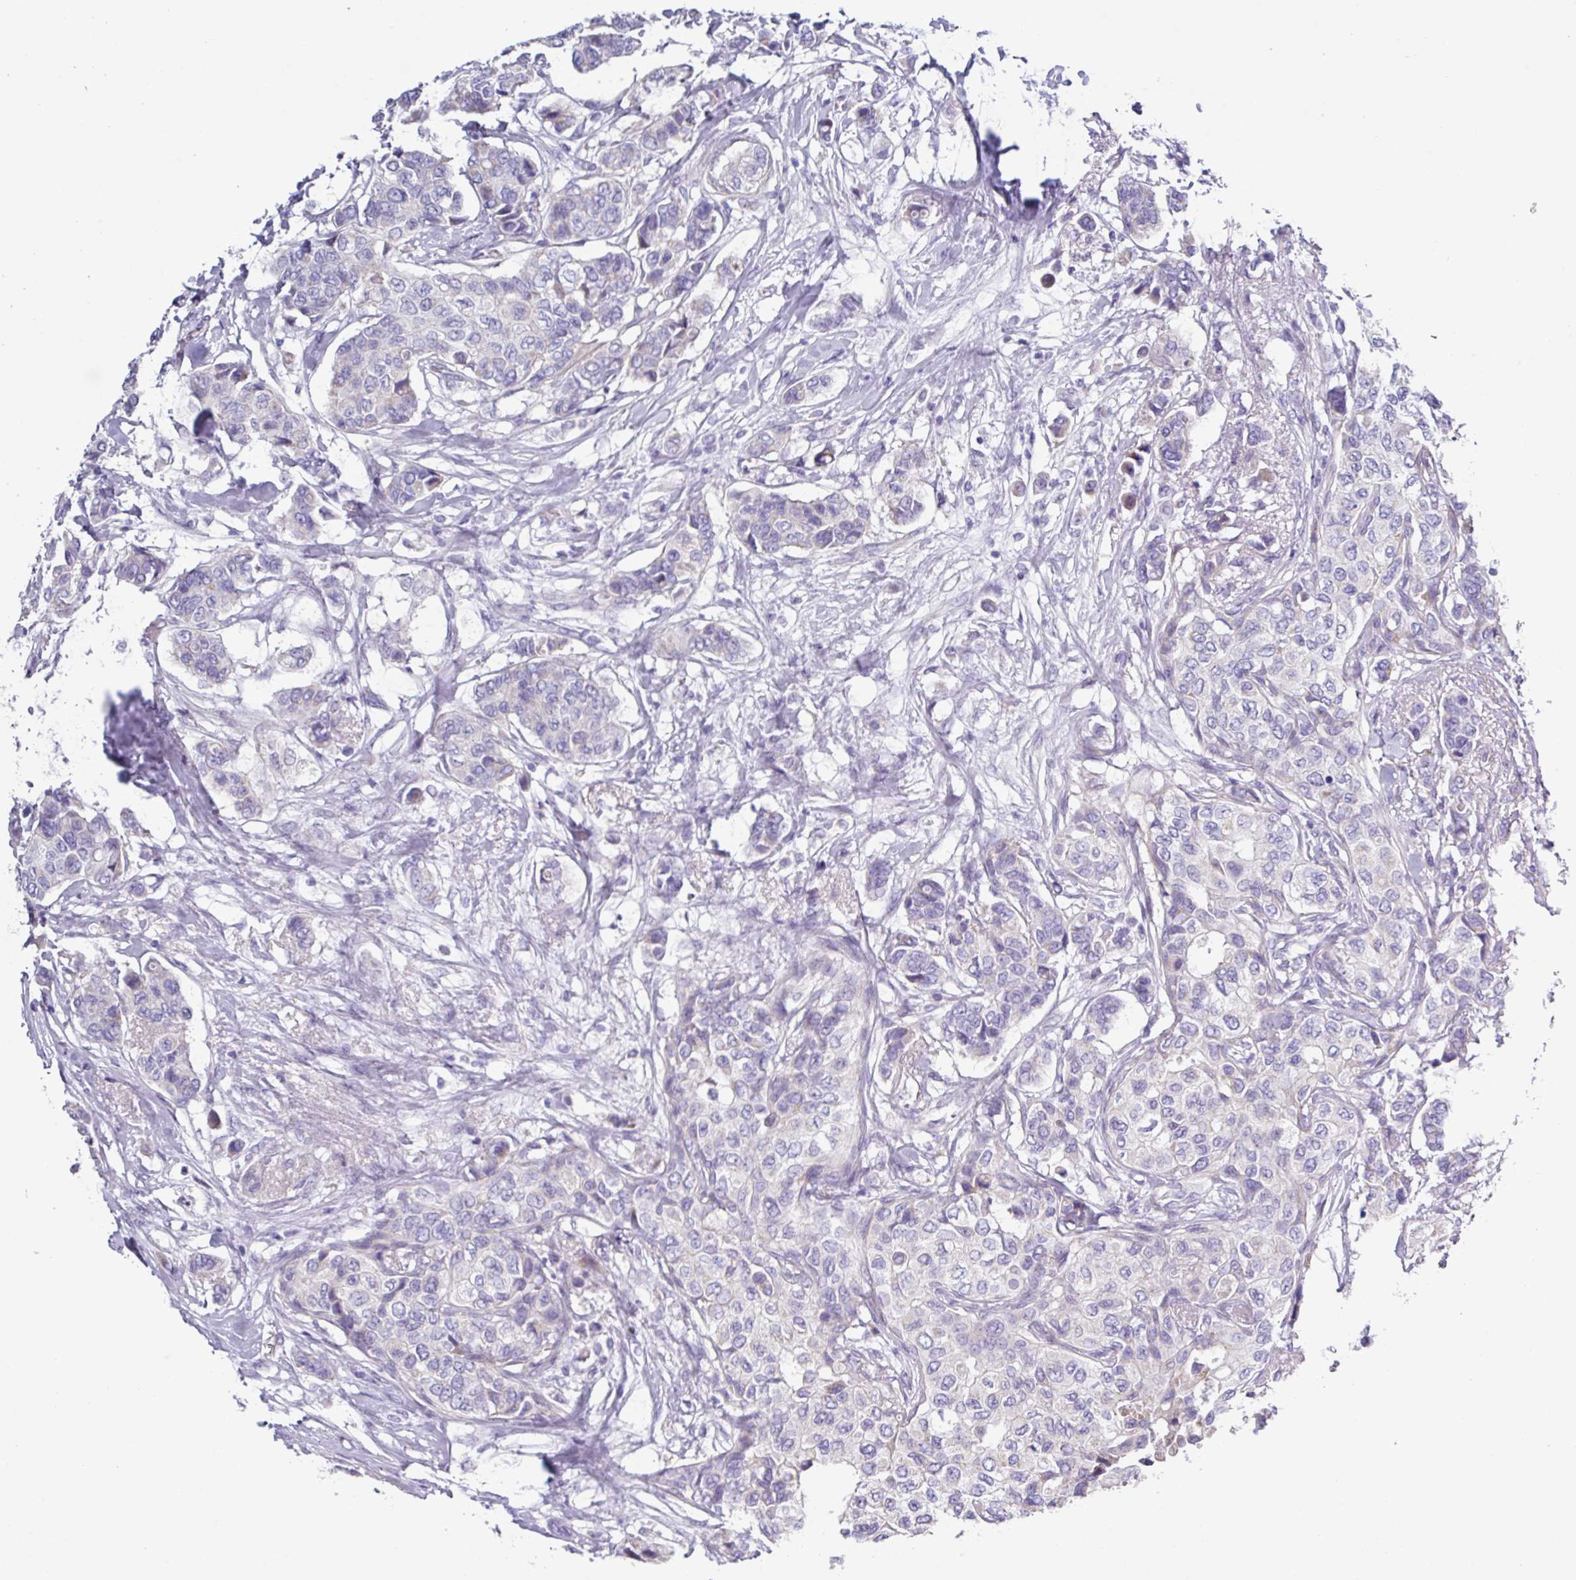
{"staining": {"intensity": "negative", "quantity": "none", "location": "none"}, "tissue": "breast cancer", "cell_type": "Tumor cells", "image_type": "cancer", "snomed": [{"axis": "morphology", "description": "Lobular carcinoma"}, {"axis": "topography", "description": "Breast"}], "caption": "Breast cancer (lobular carcinoma) was stained to show a protein in brown. There is no significant expression in tumor cells.", "gene": "RGS16", "patient": {"sex": "female", "age": 51}}